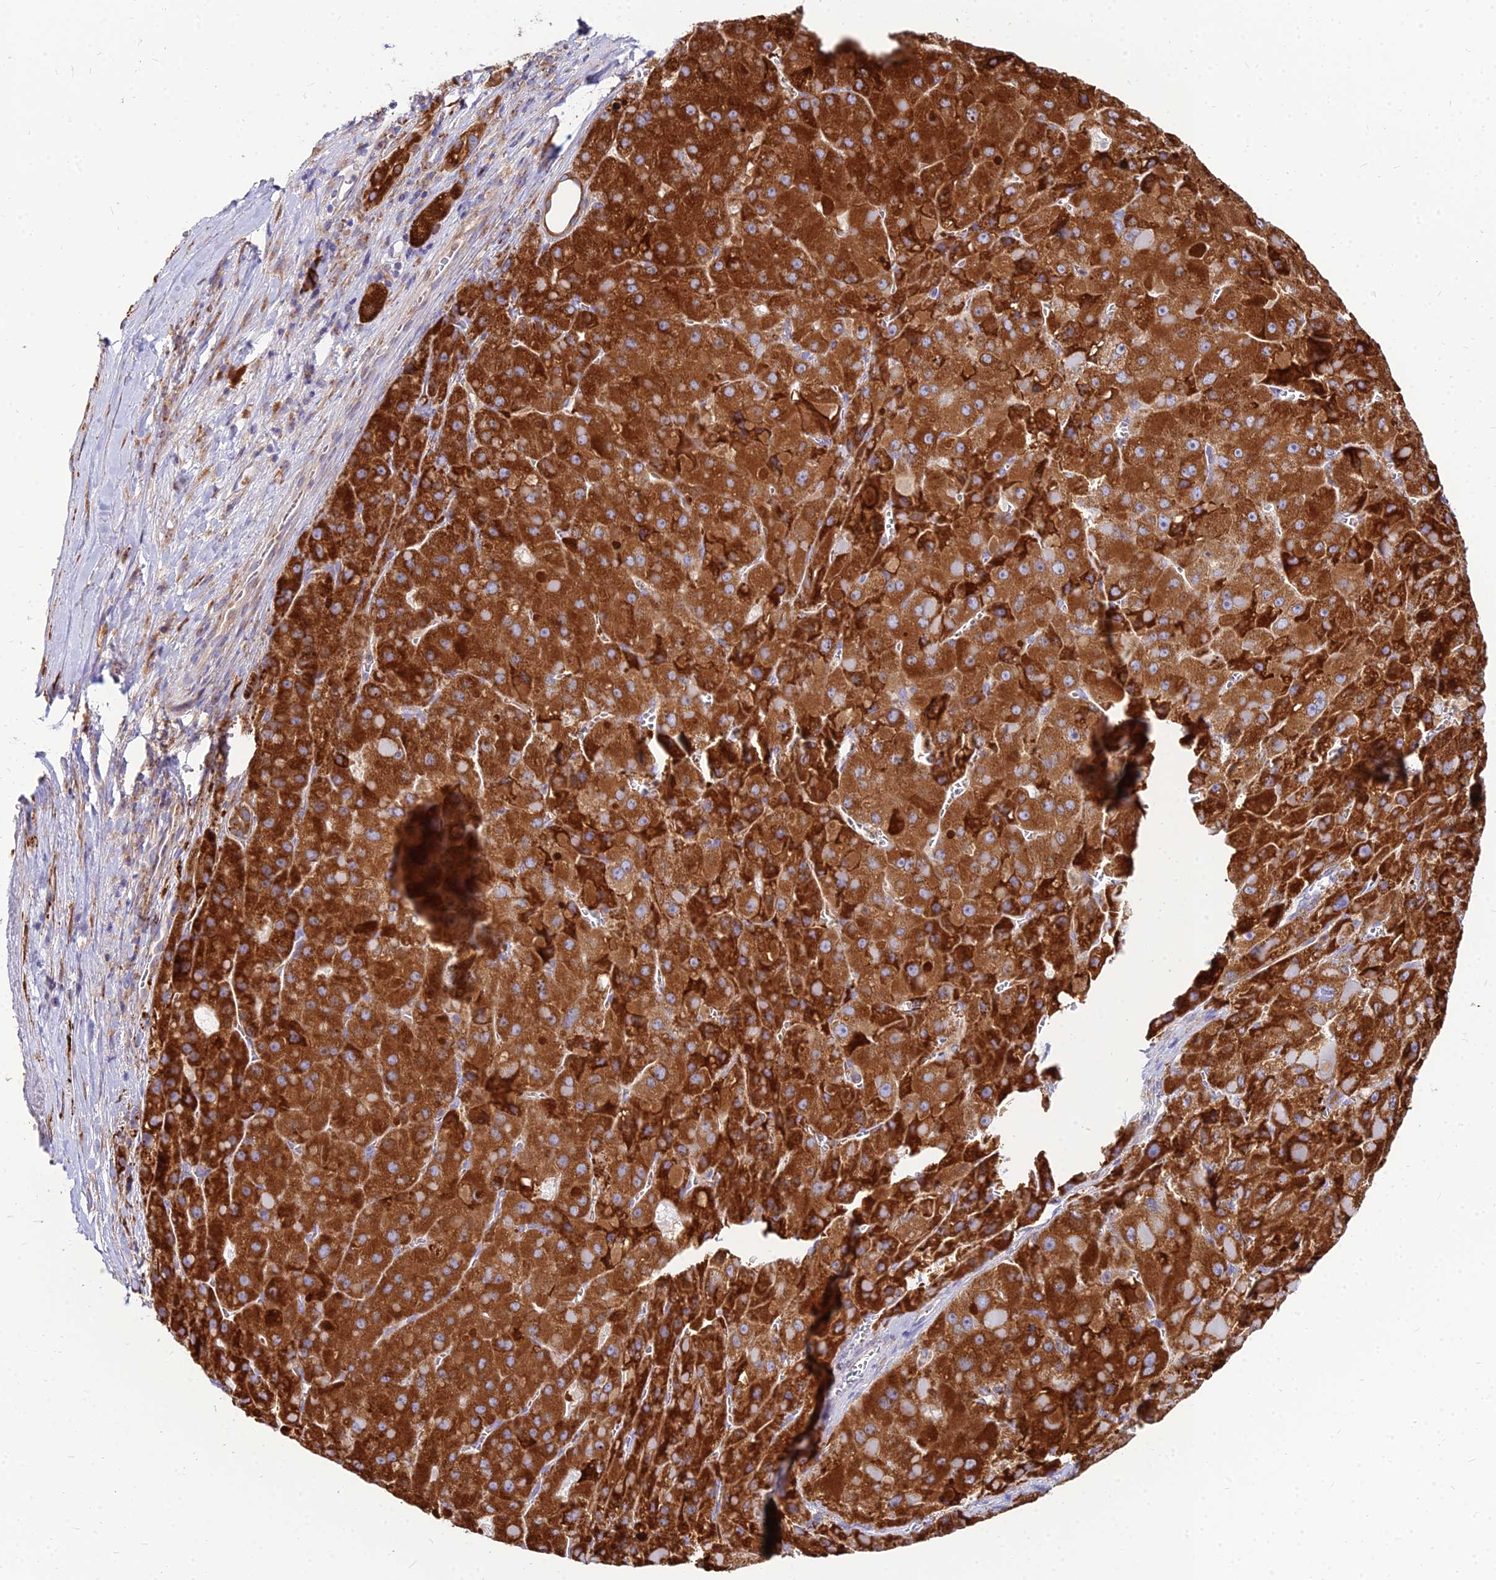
{"staining": {"intensity": "strong", "quantity": ">75%", "location": "cytoplasmic/membranous"}, "tissue": "liver cancer", "cell_type": "Tumor cells", "image_type": "cancer", "snomed": [{"axis": "morphology", "description": "Carcinoma, Hepatocellular, NOS"}, {"axis": "topography", "description": "Liver"}], "caption": "Immunohistochemical staining of liver cancer (hepatocellular carcinoma) displays high levels of strong cytoplasmic/membranous protein positivity in approximately >75% of tumor cells.", "gene": "CCT6B", "patient": {"sex": "female", "age": 73}}